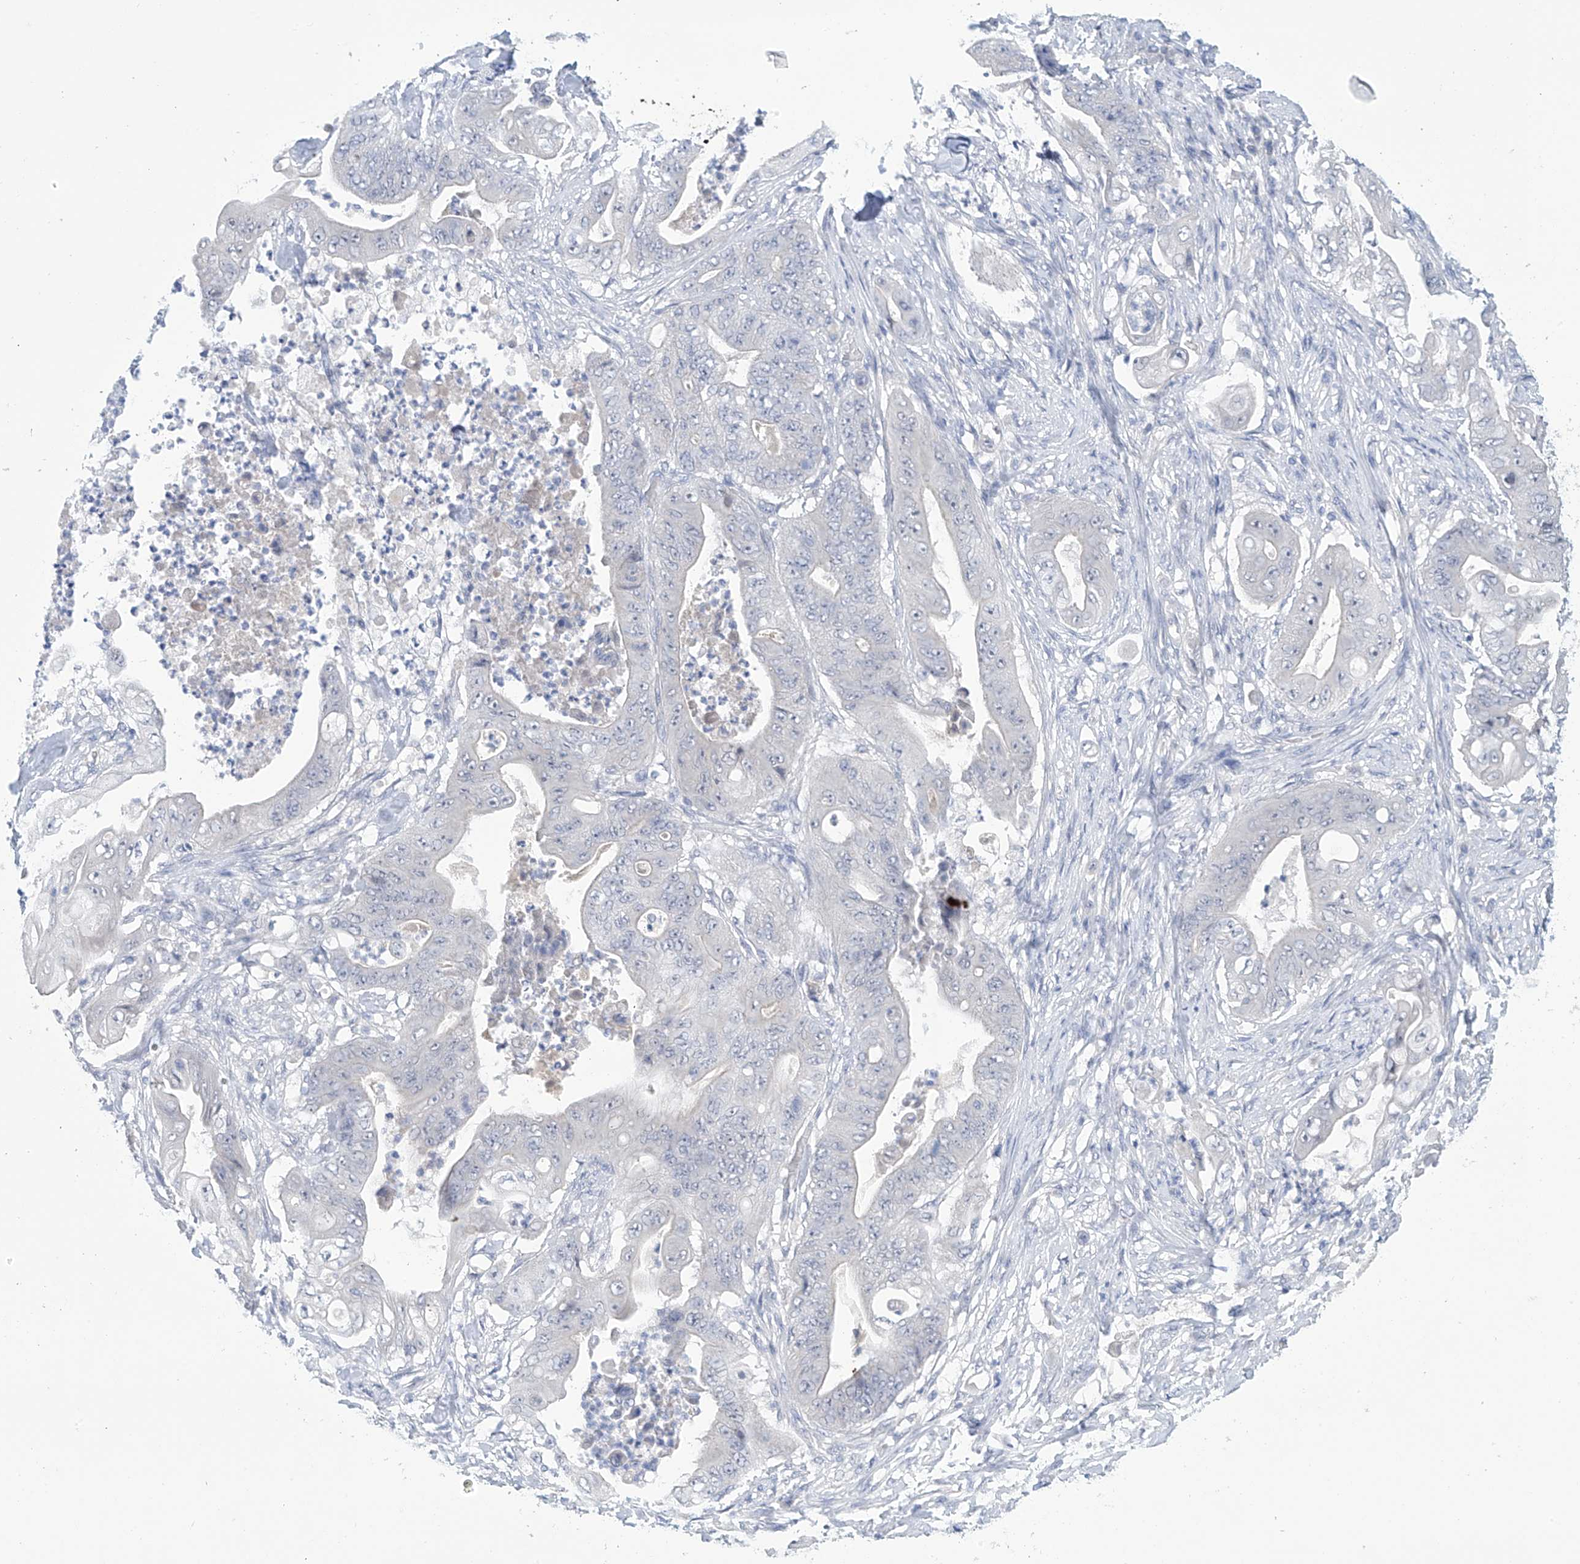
{"staining": {"intensity": "negative", "quantity": "none", "location": "none"}, "tissue": "stomach cancer", "cell_type": "Tumor cells", "image_type": "cancer", "snomed": [{"axis": "morphology", "description": "Adenocarcinoma, NOS"}, {"axis": "topography", "description": "Stomach"}], "caption": "An immunohistochemistry (IHC) micrograph of stomach adenocarcinoma is shown. There is no staining in tumor cells of stomach adenocarcinoma.", "gene": "IBA57", "patient": {"sex": "female", "age": 73}}